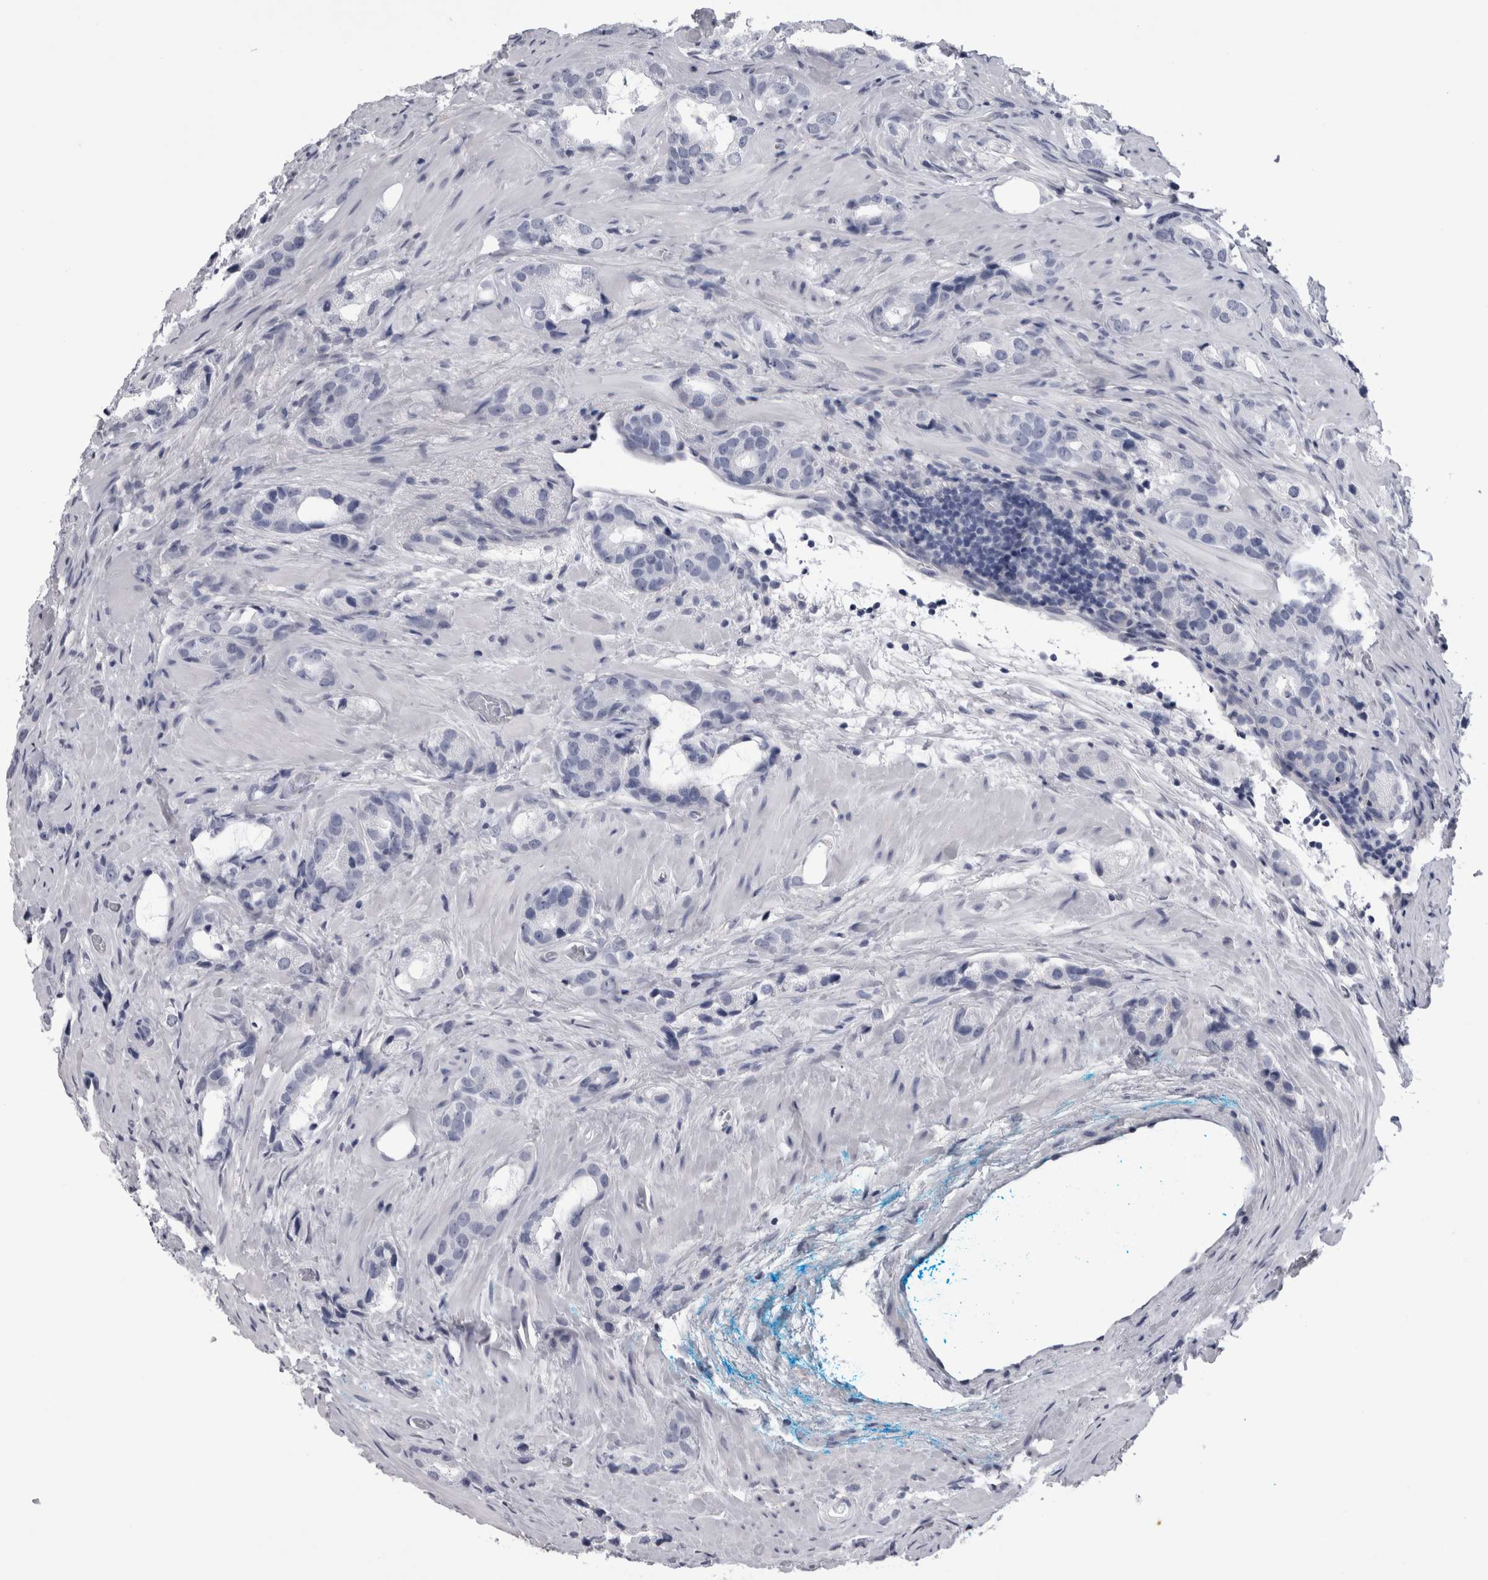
{"staining": {"intensity": "negative", "quantity": "none", "location": "none"}, "tissue": "prostate cancer", "cell_type": "Tumor cells", "image_type": "cancer", "snomed": [{"axis": "morphology", "description": "Adenocarcinoma, High grade"}, {"axis": "topography", "description": "Prostate"}], "caption": "Immunohistochemistry (IHC) of prostate cancer demonstrates no expression in tumor cells.", "gene": "AFMID", "patient": {"sex": "male", "age": 63}}